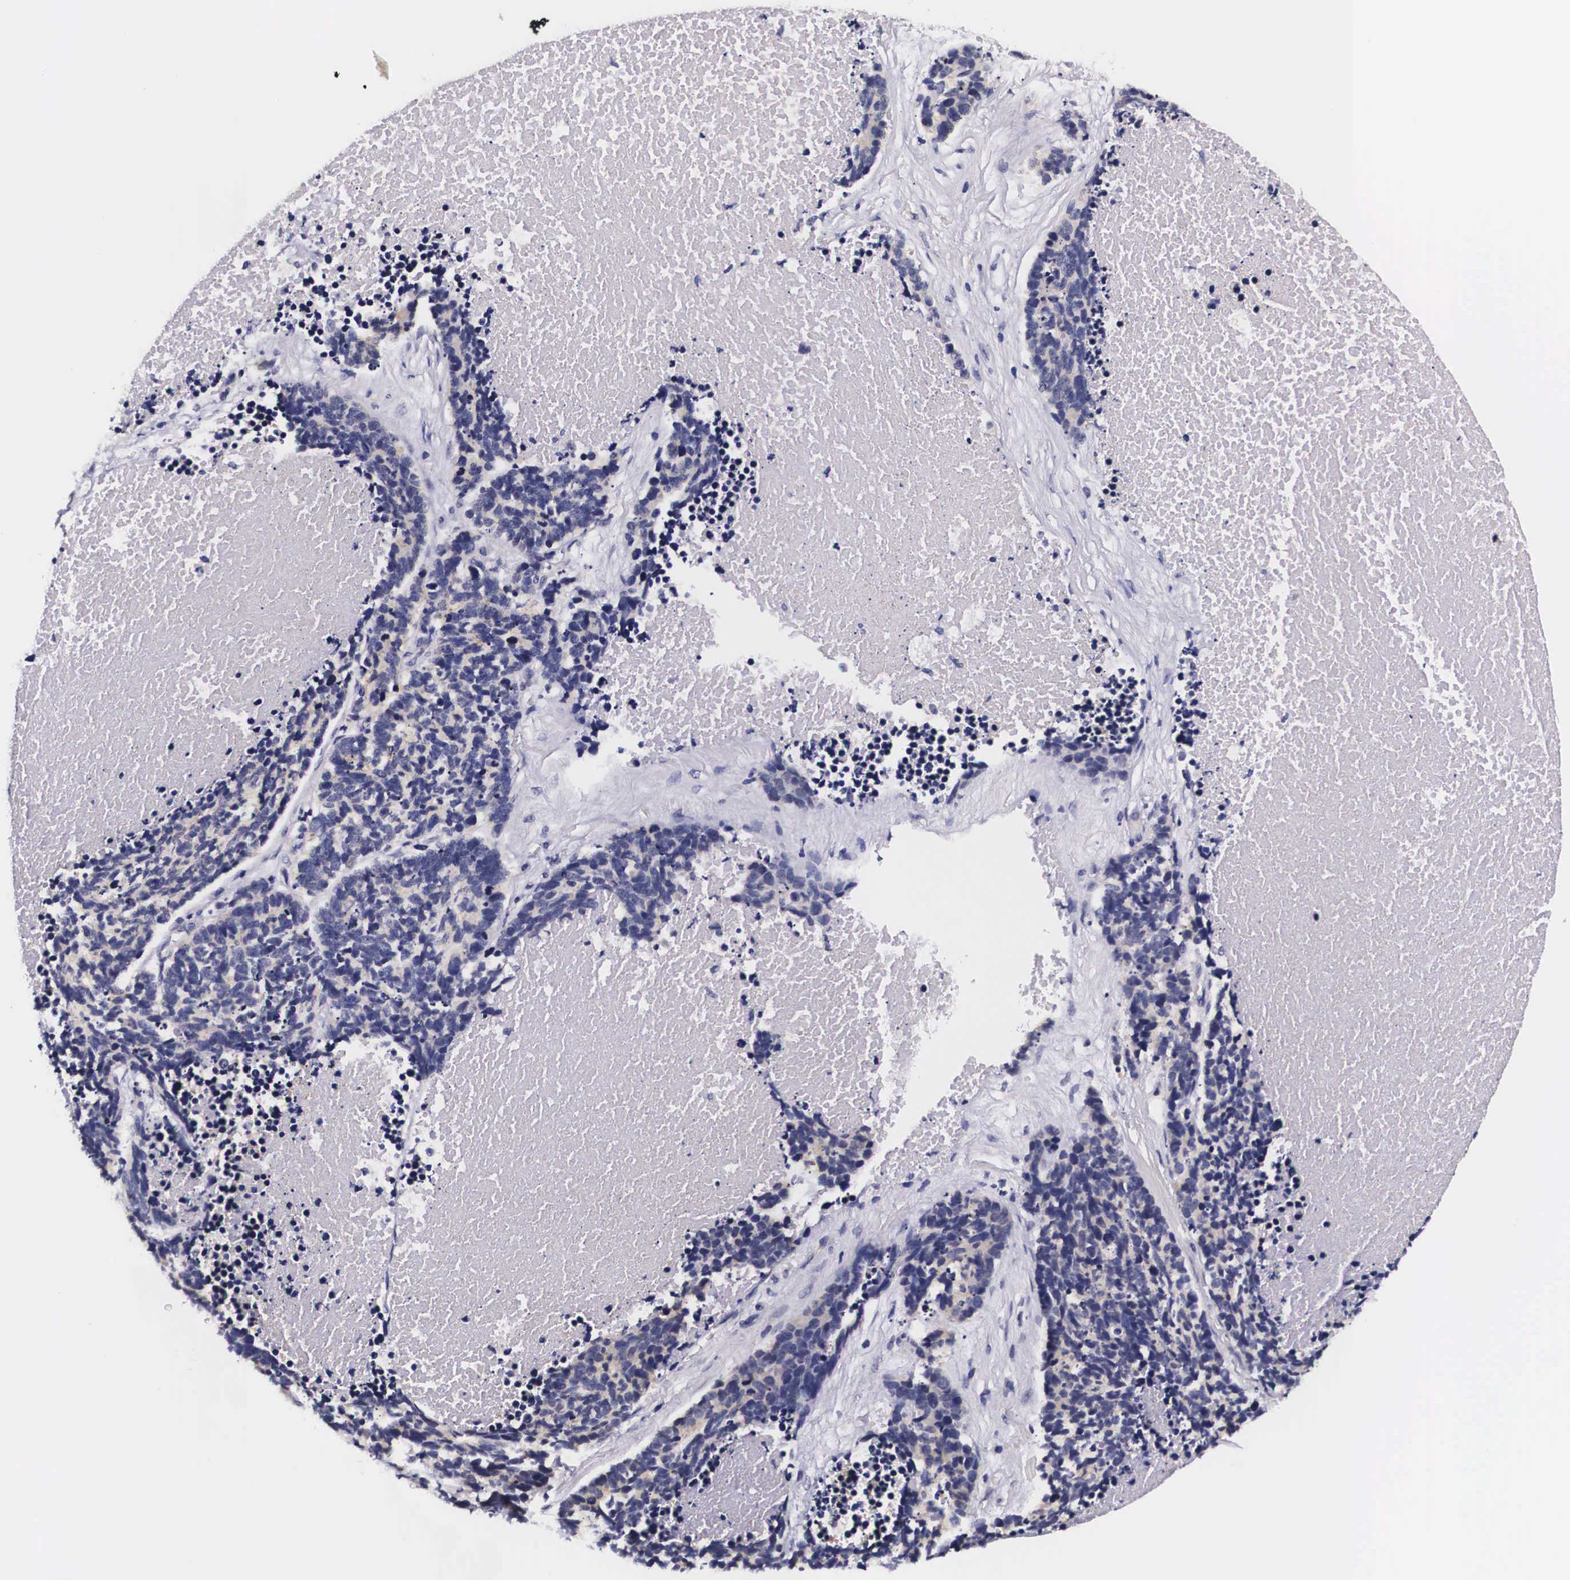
{"staining": {"intensity": "negative", "quantity": "none", "location": "none"}, "tissue": "lung cancer", "cell_type": "Tumor cells", "image_type": "cancer", "snomed": [{"axis": "morphology", "description": "Neoplasm, malignant, NOS"}, {"axis": "topography", "description": "Lung"}], "caption": "The histopathology image exhibits no significant expression in tumor cells of lung malignant neoplasm. (Brightfield microscopy of DAB (3,3'-diaminobenzidine) immunohistochemistry at high magnification).", "gene": "PHETA2", "patient": {"sex": "female", "age": 75}}